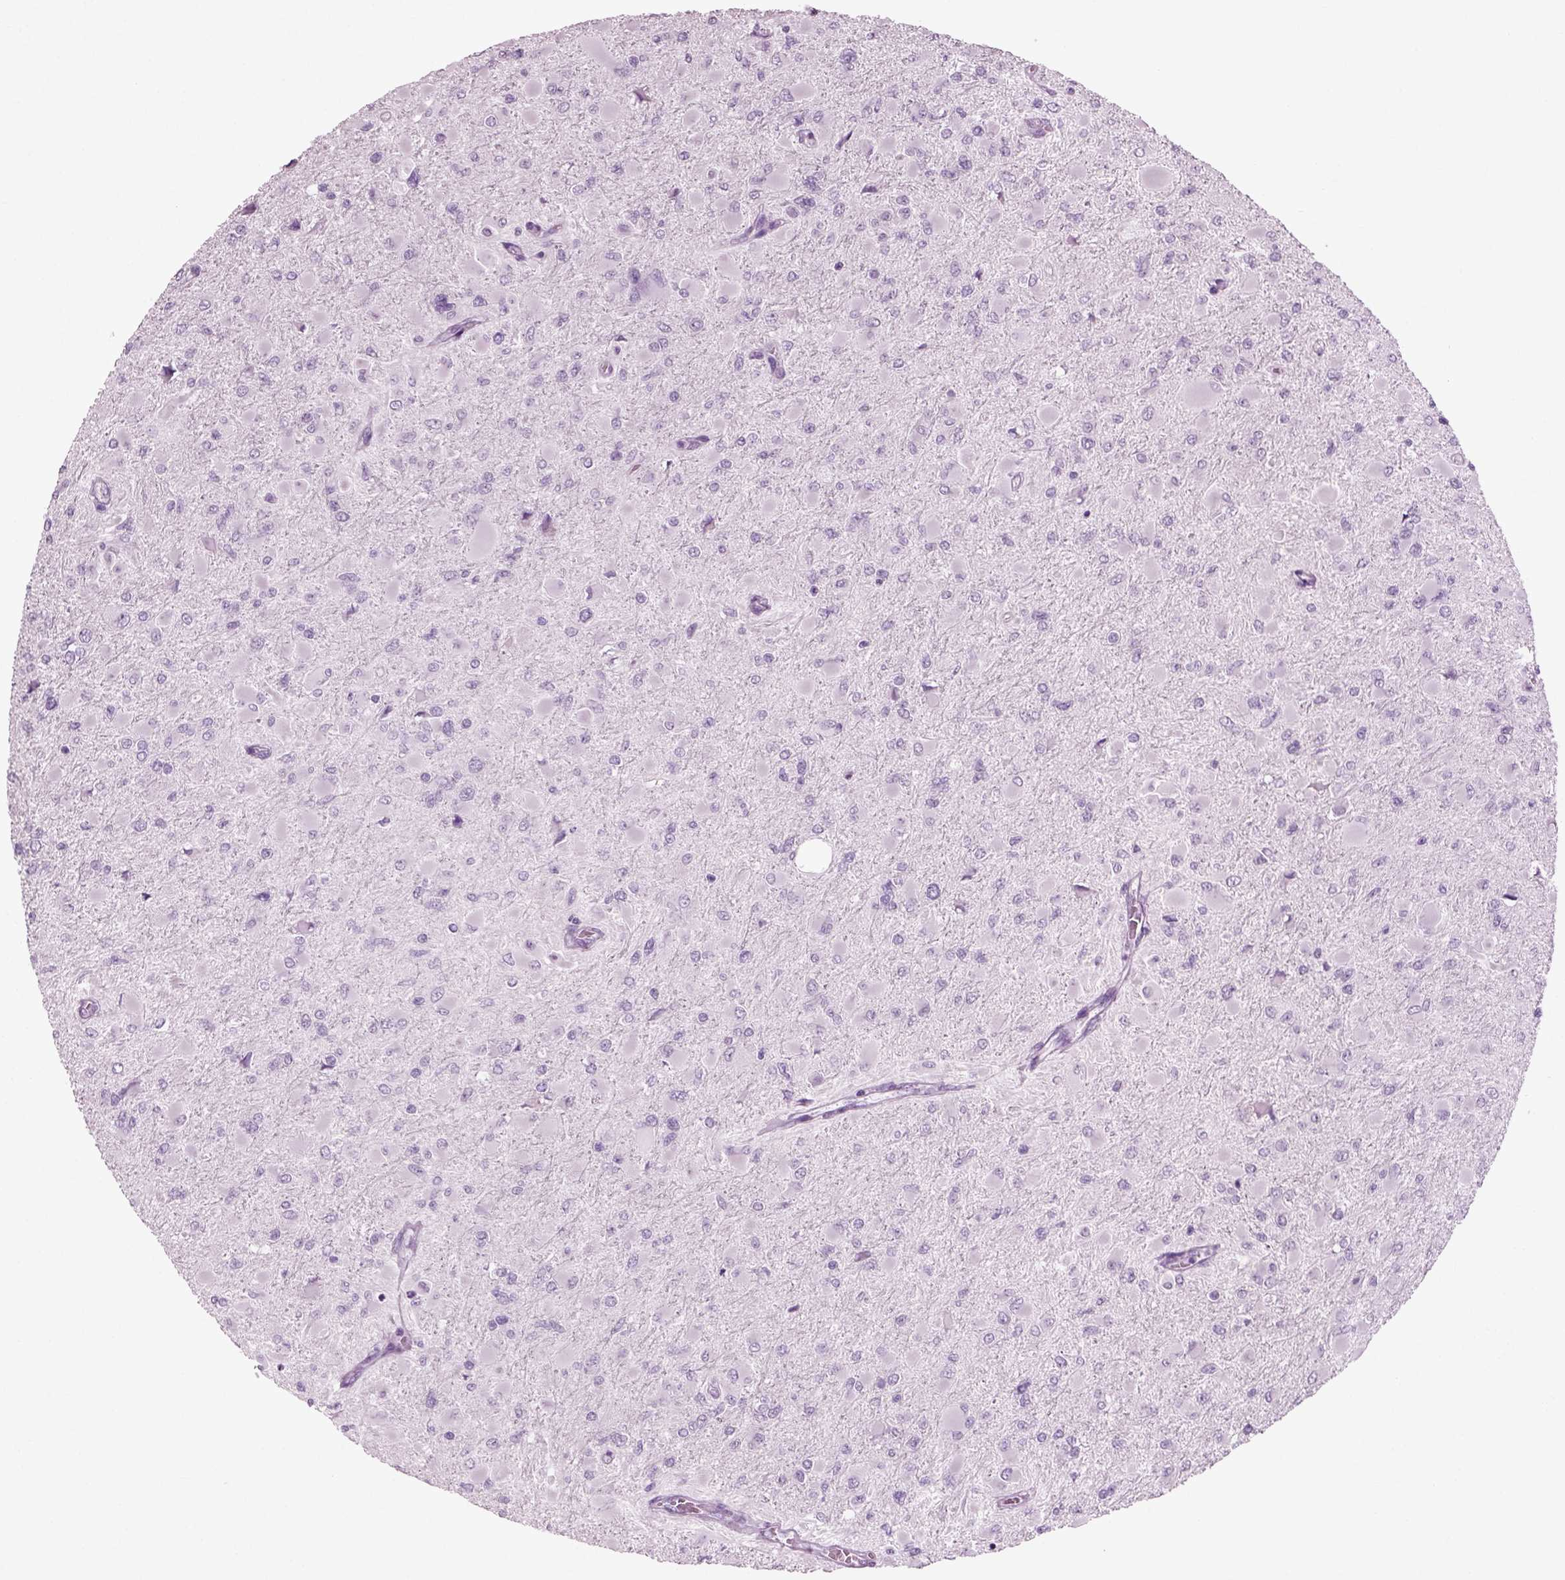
{"staining": {"intensity": "negative", "quantity": "none", "location": "none"}, "tissue": "glioma", "cell_type": "Tumor cells", "image_type": "cancer", "snomed": [{"axis": "morphology", "description": "Glioma, malignant, High grade"}, {"axis": "topography", "description": "Cerebral cortex"}], "caption": "Histopathology image shows no significant protein expression in tumor cells of glioma. Nuclei are stained in blue.", "gene": "PRLH", "patient": {"sex": "female", "age": 36}}